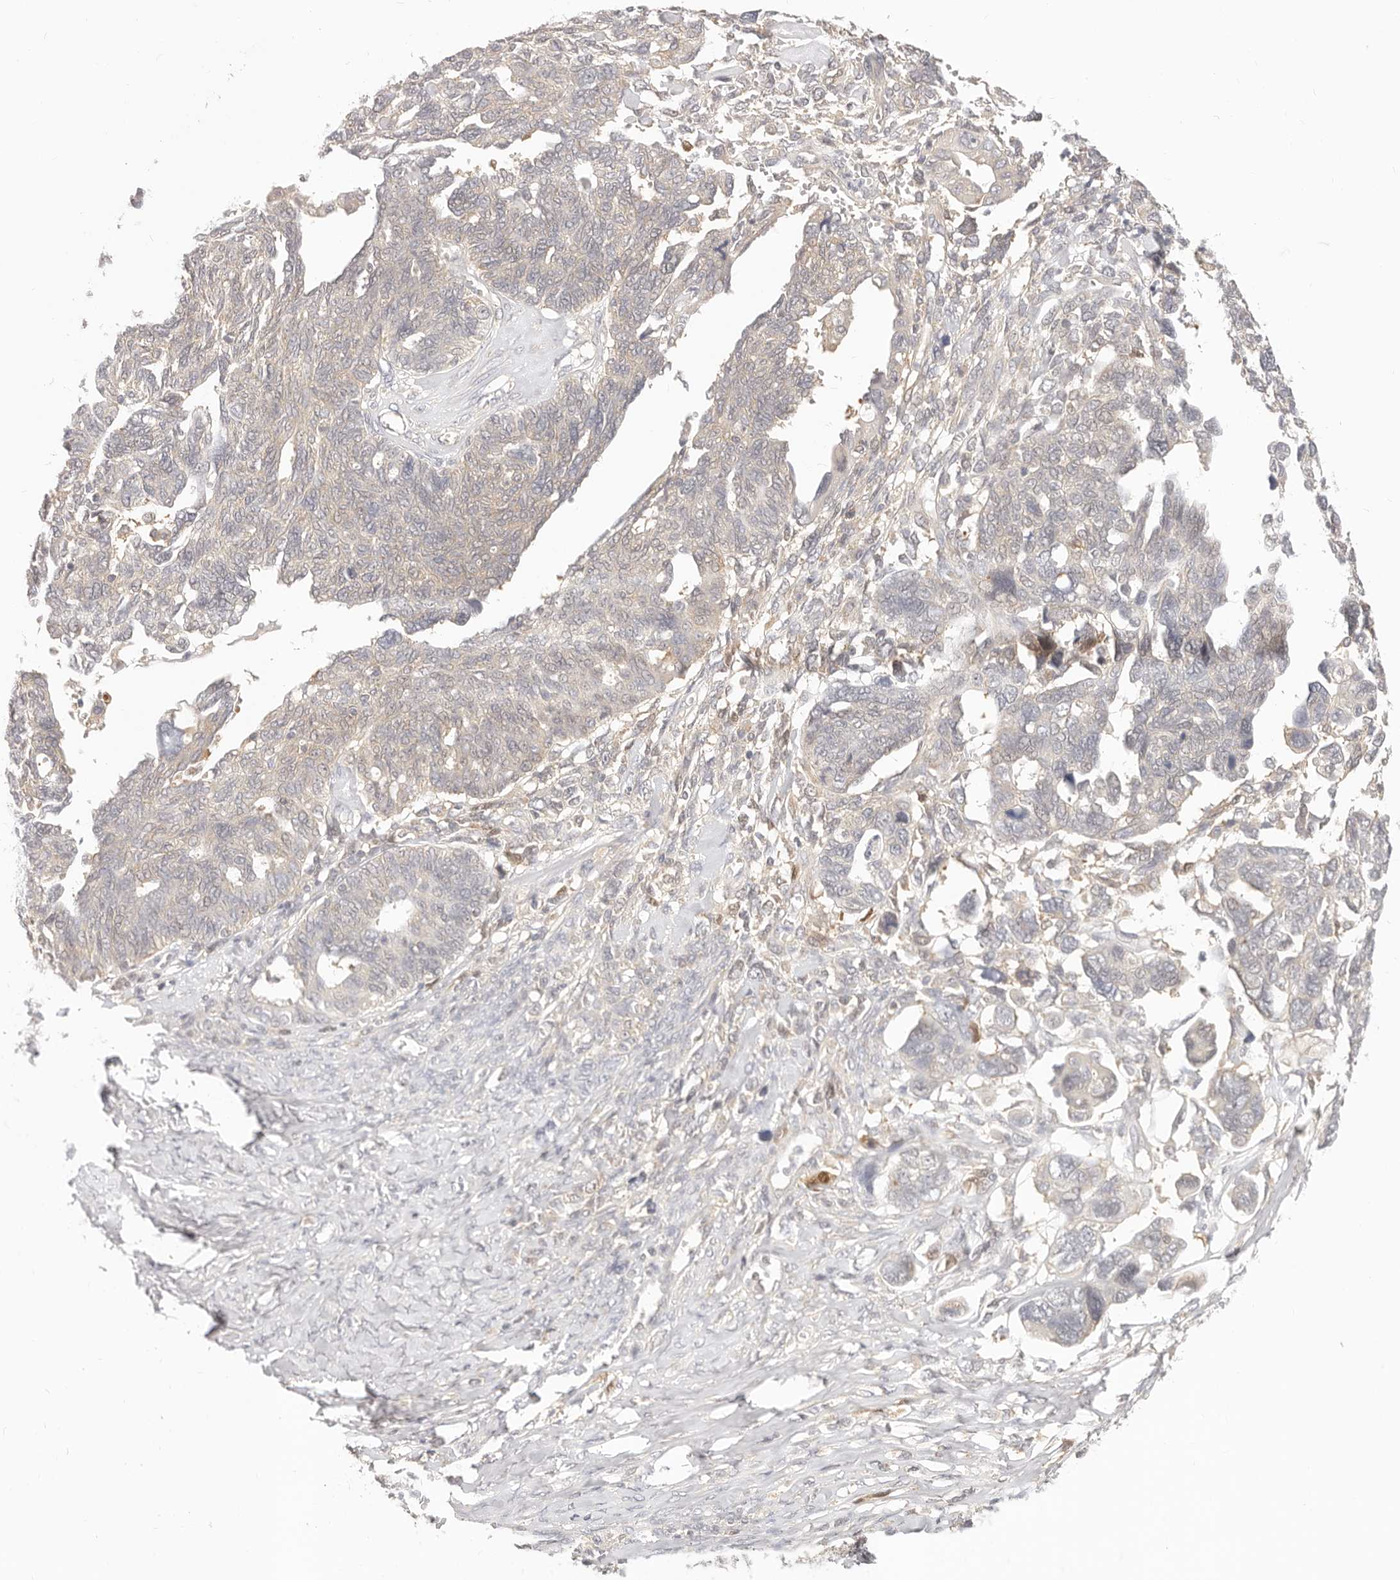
{"staining": {"intensity": "weak", "quantity": "25%-75%", "location": "cytoplasmic/membranous"}, "tissue": "ovarian cancer", "cell_type": "Tumor cells", "image_type": "cancer", "snomed": [{"axis": "morphology", "description": "Cystadenocarcinoma, serous, NOS"}, {"axis": "topography", "description": "Ovary"}], "caption": "Immunohistochemical staining of human ovarian cancer (serous cystadenocarcinoma) shows low levels of weak cytoplasmic/membranous positivity in approximately 25%-75% of tumor cells. The protein of interest is stained brown, and the nuclei are stained in blue (DAB (3,3'-diaminobenzidine) IHC with brightfield microscopy, high magnification).", "gene": "DTNBP1", "patient": {"sex": "female", "age": 79}}